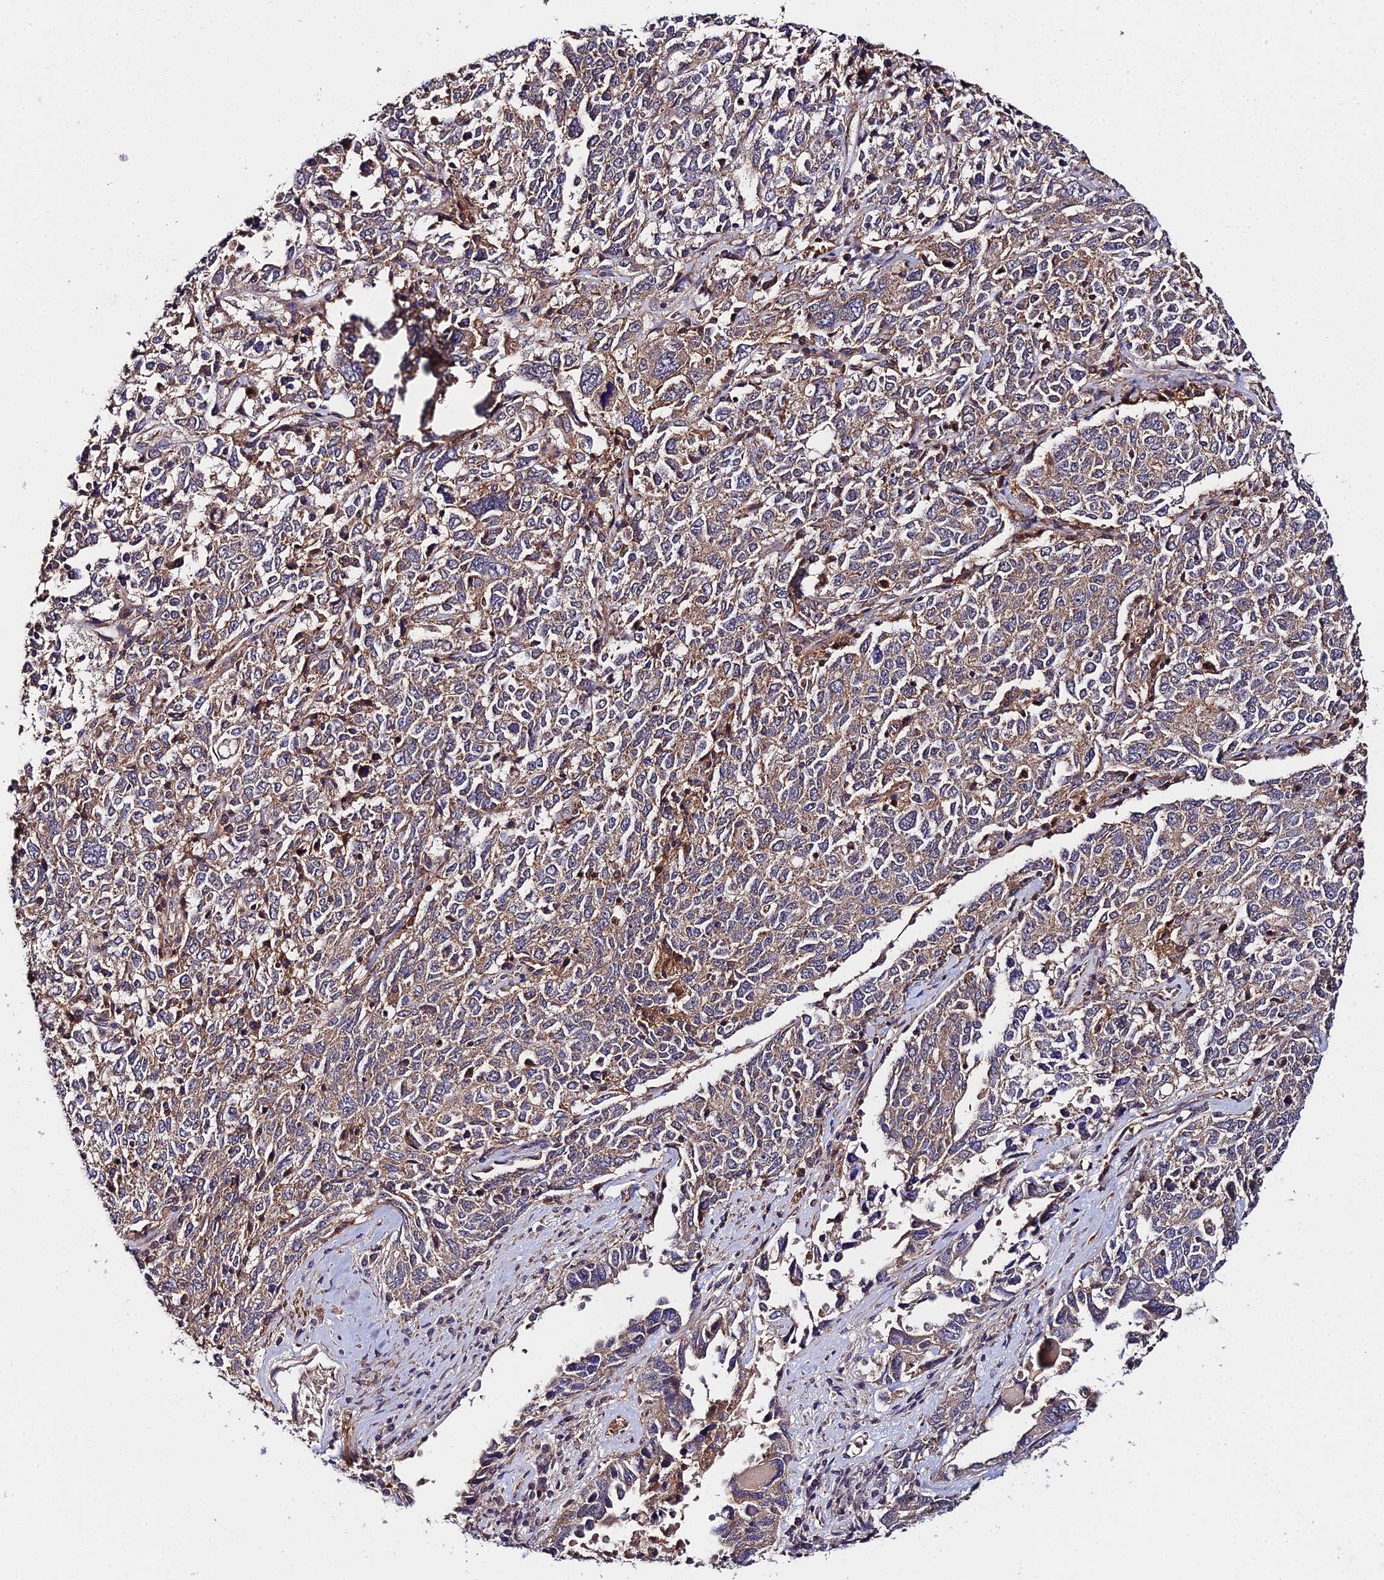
{"staining": {"intensity": "weak", "quantity": "25%-75%", "location": "cytoplasmic/membranous"}, "tissue": "ovarian cancer", "cell_type": "Tumor cells", "image_type": "cancer", "snomed": [{"axis": "morphology", "description": "Carcinoma, endometroid"}, {"axis": "topography", "description": "Ovary"}], "caption": "A high-resolution histopathology image shows immunohistochemistry staining of endometroid carcinoma (ovarian), which reveals weak cytoplasmic/membranous positivity in about 25%-75% of tumor cells.", "gene": "ZBED8", "patient": {"sex": "female", "age": 62}}